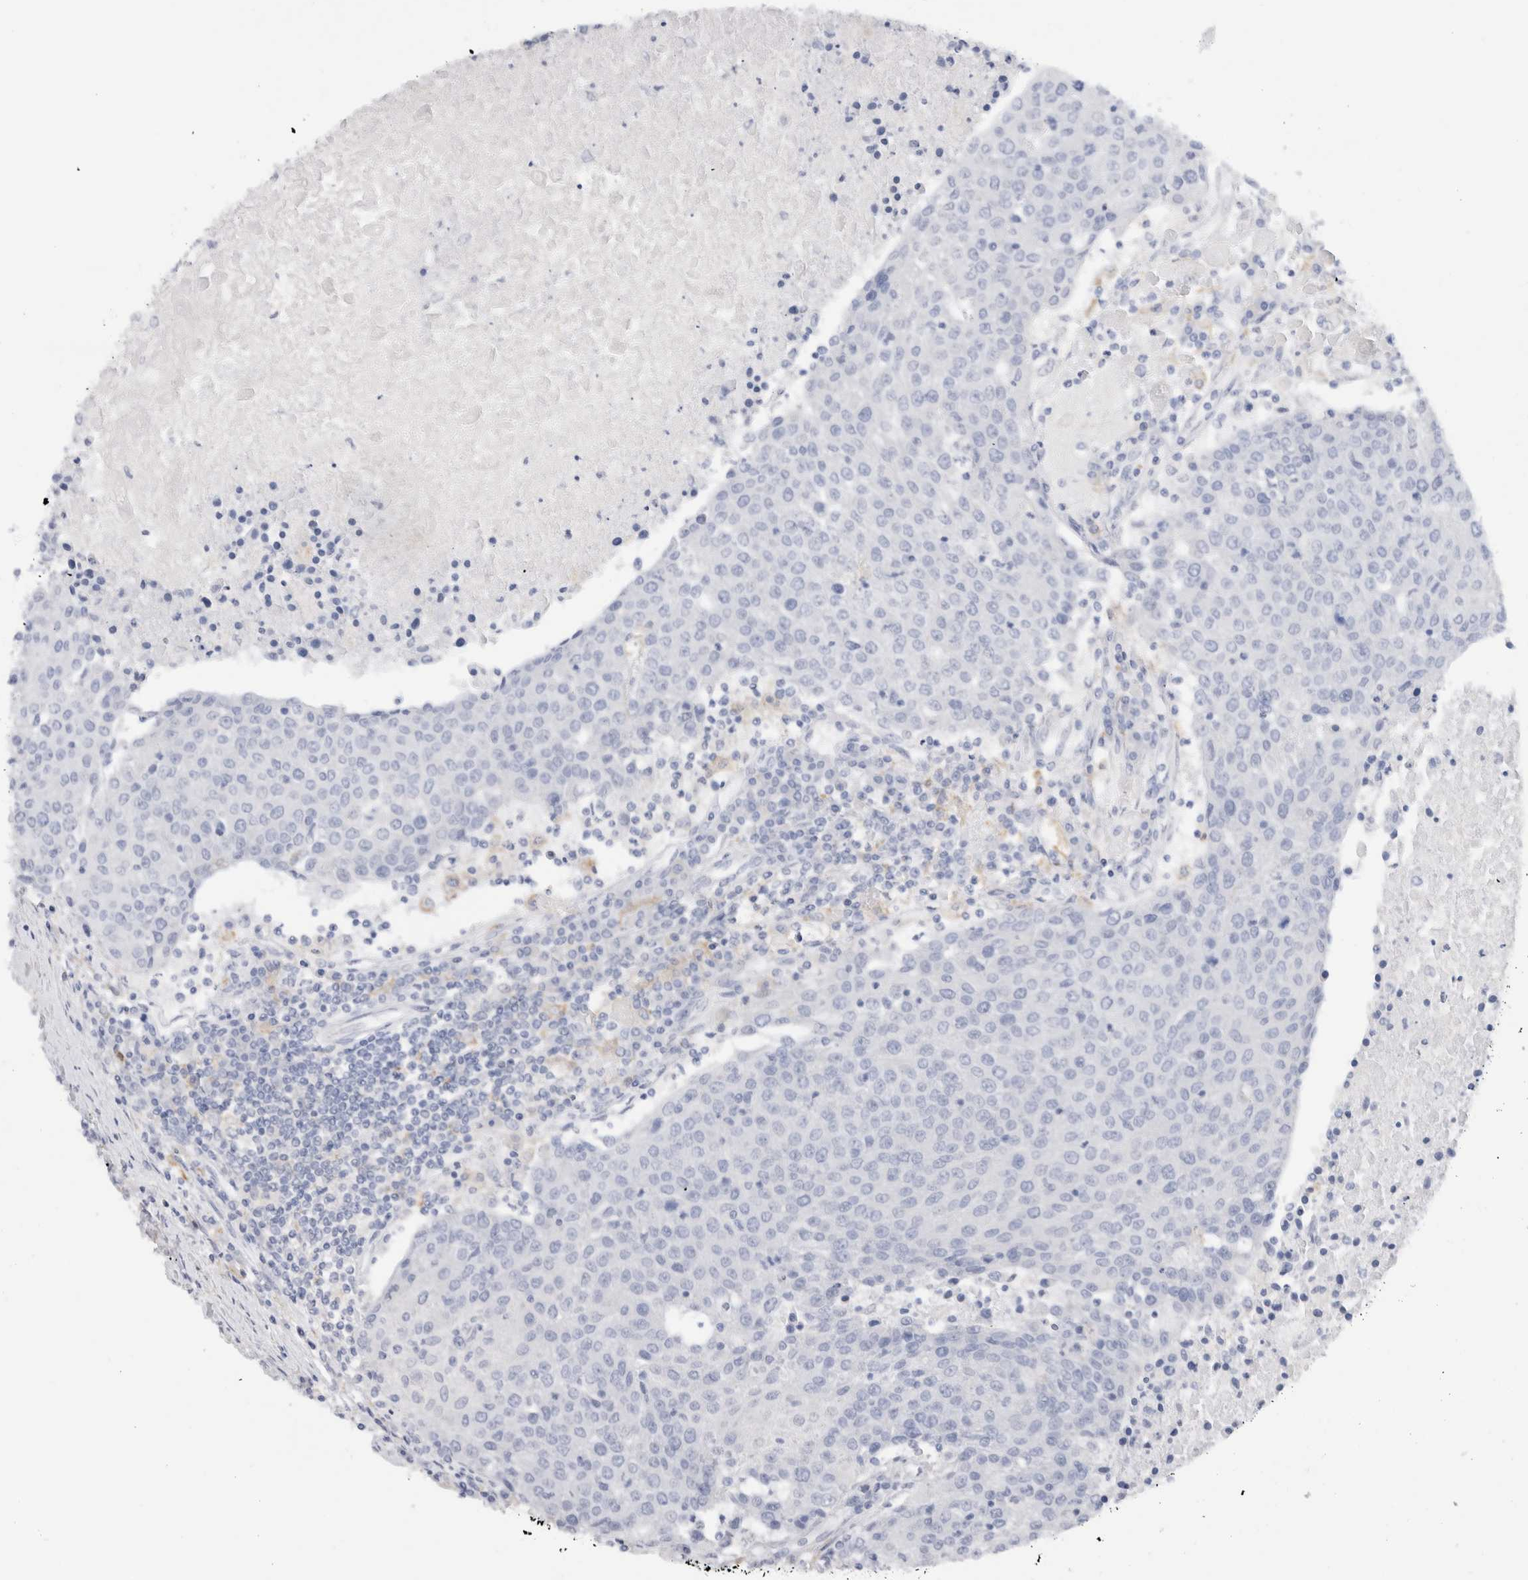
{"staining": {"intensity": "negative", "quantity": "none", "location": "none"}, "tissue": "urothelial cancer", "cell_type": "Tumor cells", "image_type": "cancer", "snomed": [{"axis": "morphology", "description": "Urothelial carcinoma, High grade"}, {"axis": "topography", "description": "Urinary bladder"}], "caption": "Tumor cells are negative for brown protein staining in urothelial carcinoma (high-grade).", "gene": "ADAM30", "patient": {"sex": "female", "age": 85}}